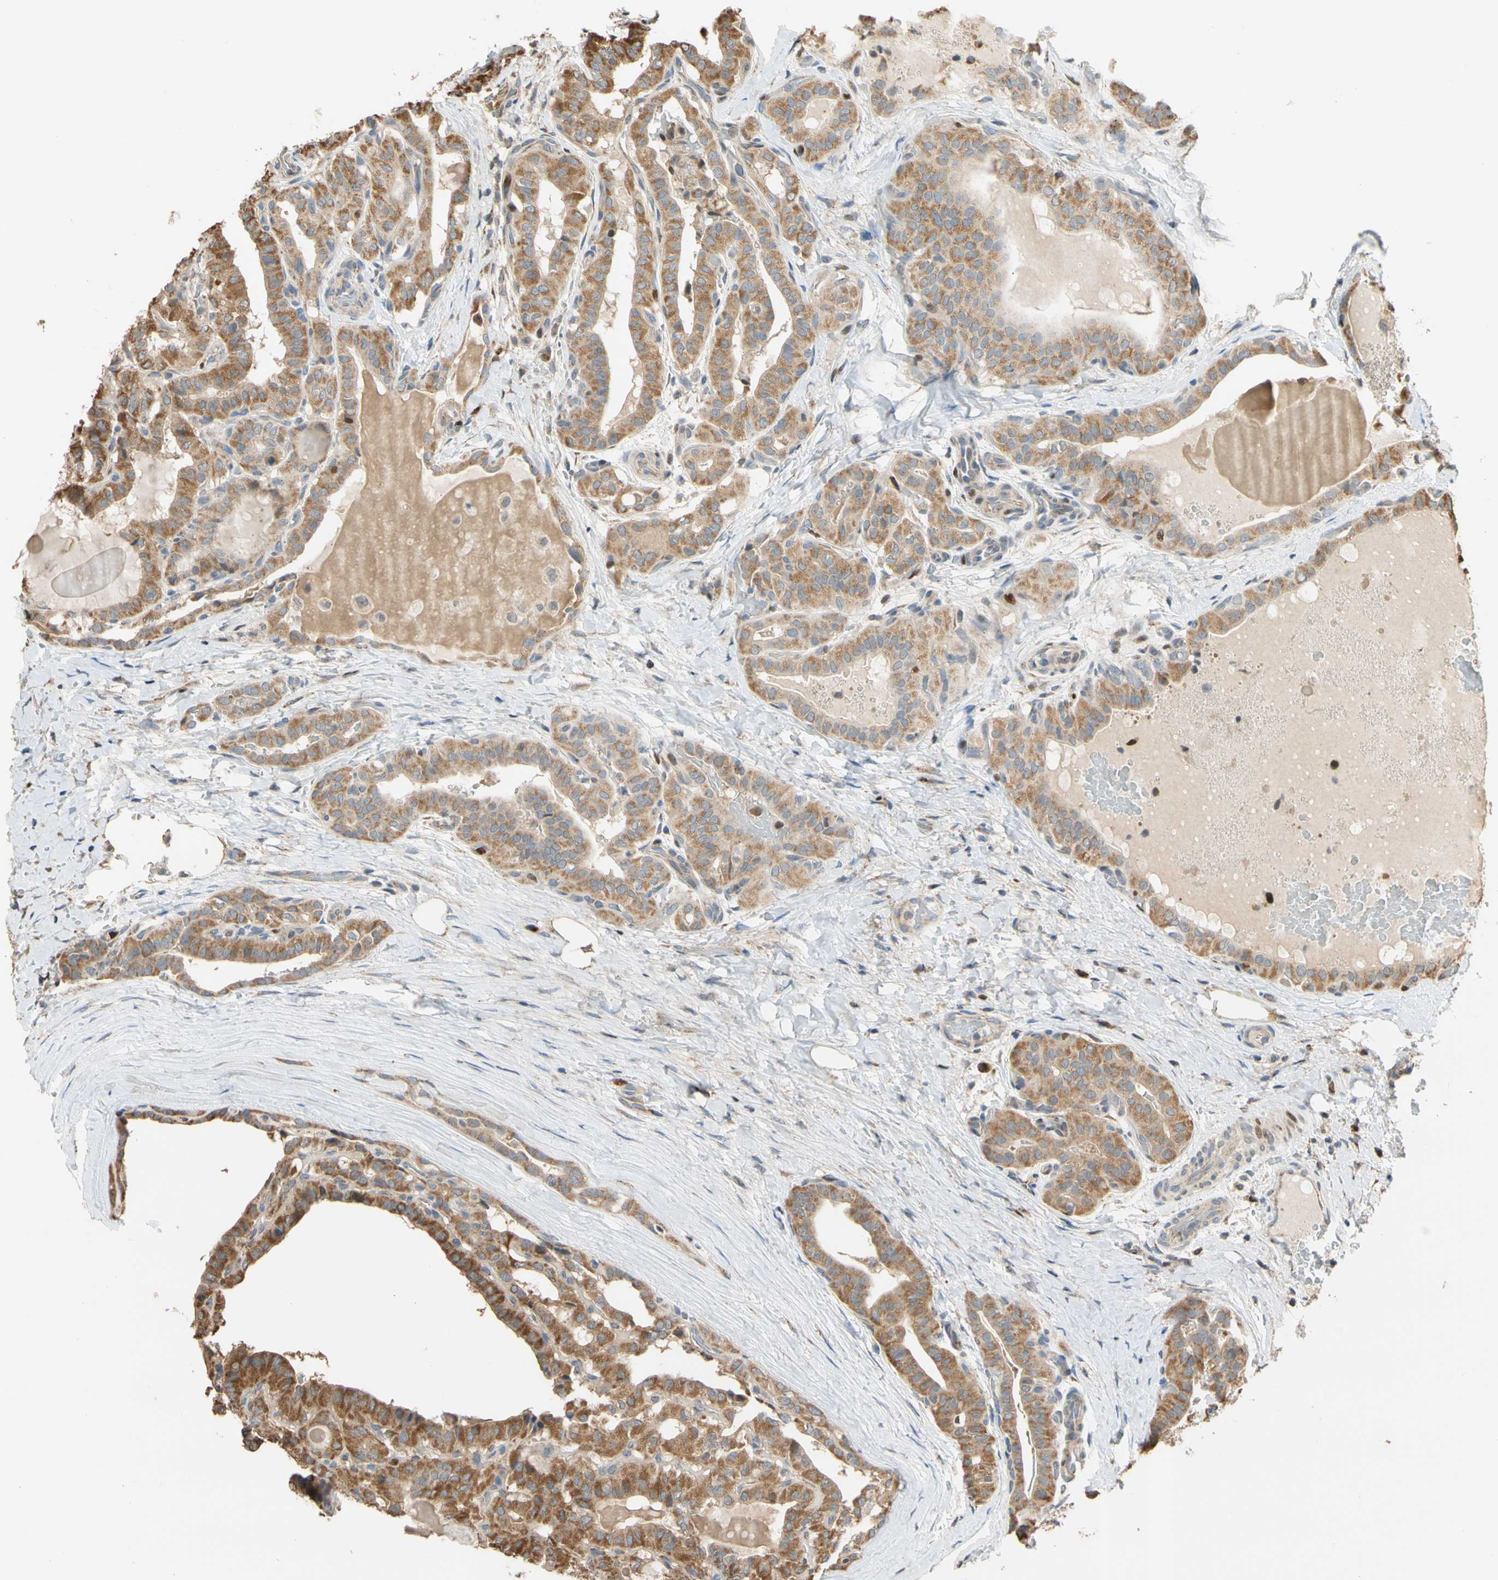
{"staining": {"intensity": "moderate", "quantity": ">75%", "location": "cytoplasmic/membranous"}, "tissue": "thyroid cancer", "cell_type": "Tumor cells", "image_type": "cancer", "snomed": [{"axis": "morphology", "description": "Papillary adenocarcinoma, NOS"}, {"axis": "topography", "description": "Thyroid gland"}], "caption": "Immunohistochemistry (IHC) image of thyroid cancer stained for a protein (brown), which shows medium levels of moderate cytoplasmic/membranous staining in approximately >75% of tumor cells.", "gene": "IP6K2", "patient": {"sex": "male", "age": 77}}